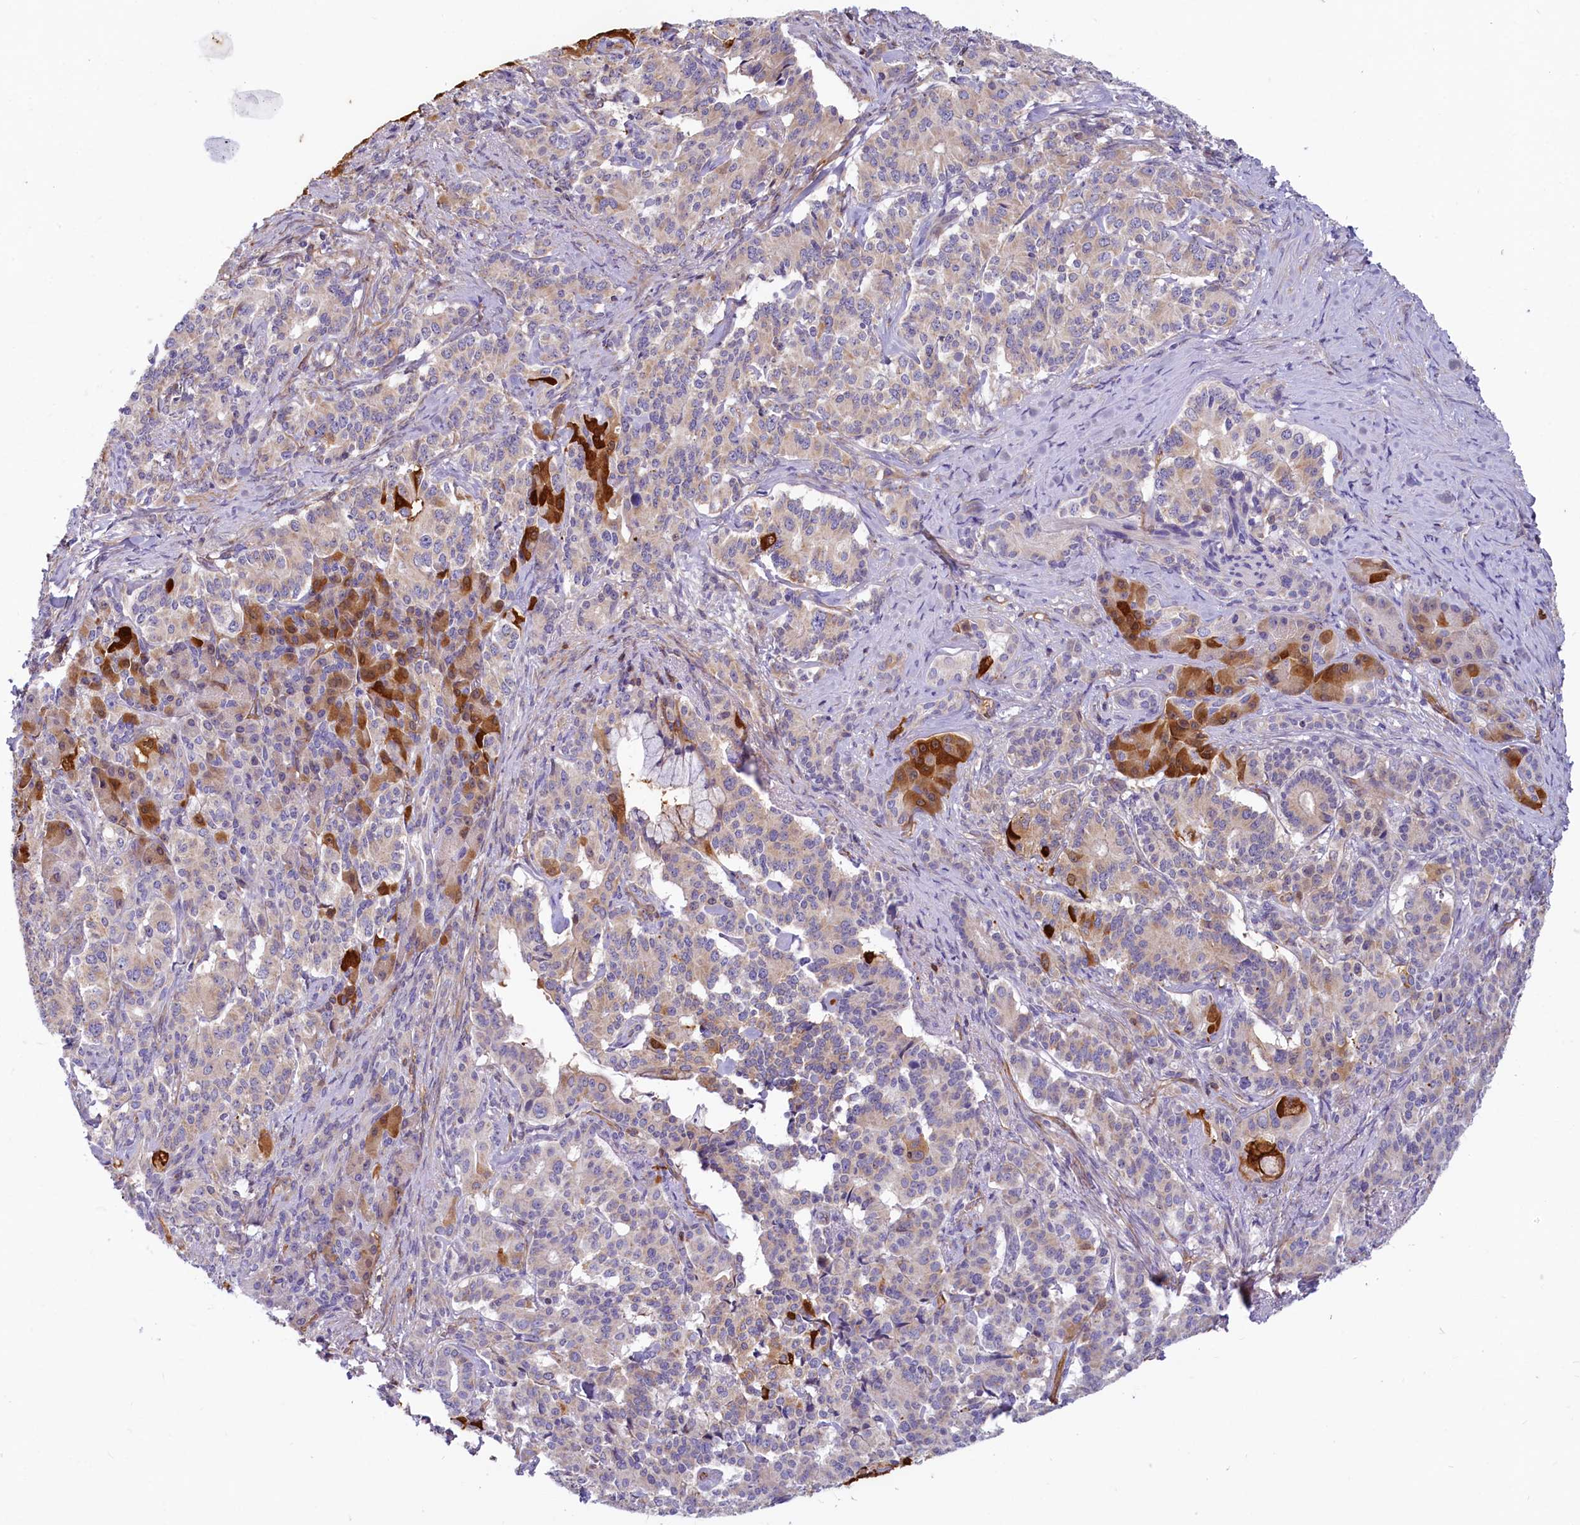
{"staining": {"intensity": "moderate", "quantity": "<25%", "location": "cytoplasmic/membranous"}, "tissue": "pancreatic cancer", "cell_type": "Tumor cells", "image_type": "cancer", "snomed": [{"axis": "morphology", "description": "Adenocarcinoma, NOS"}, {"axis": "topography", "description": "Pancreas"}], "caption": "Immunohistochemistry image of pancreatic cancer (adenocarcinoma) stained for a protein (brown), which demonstrates low levels of moderate cytoplasmic/membranous staining in approximately <25% of tumor cells.", "gene": "LMOD3", "patient": {"sex": "female", "age": 74}}